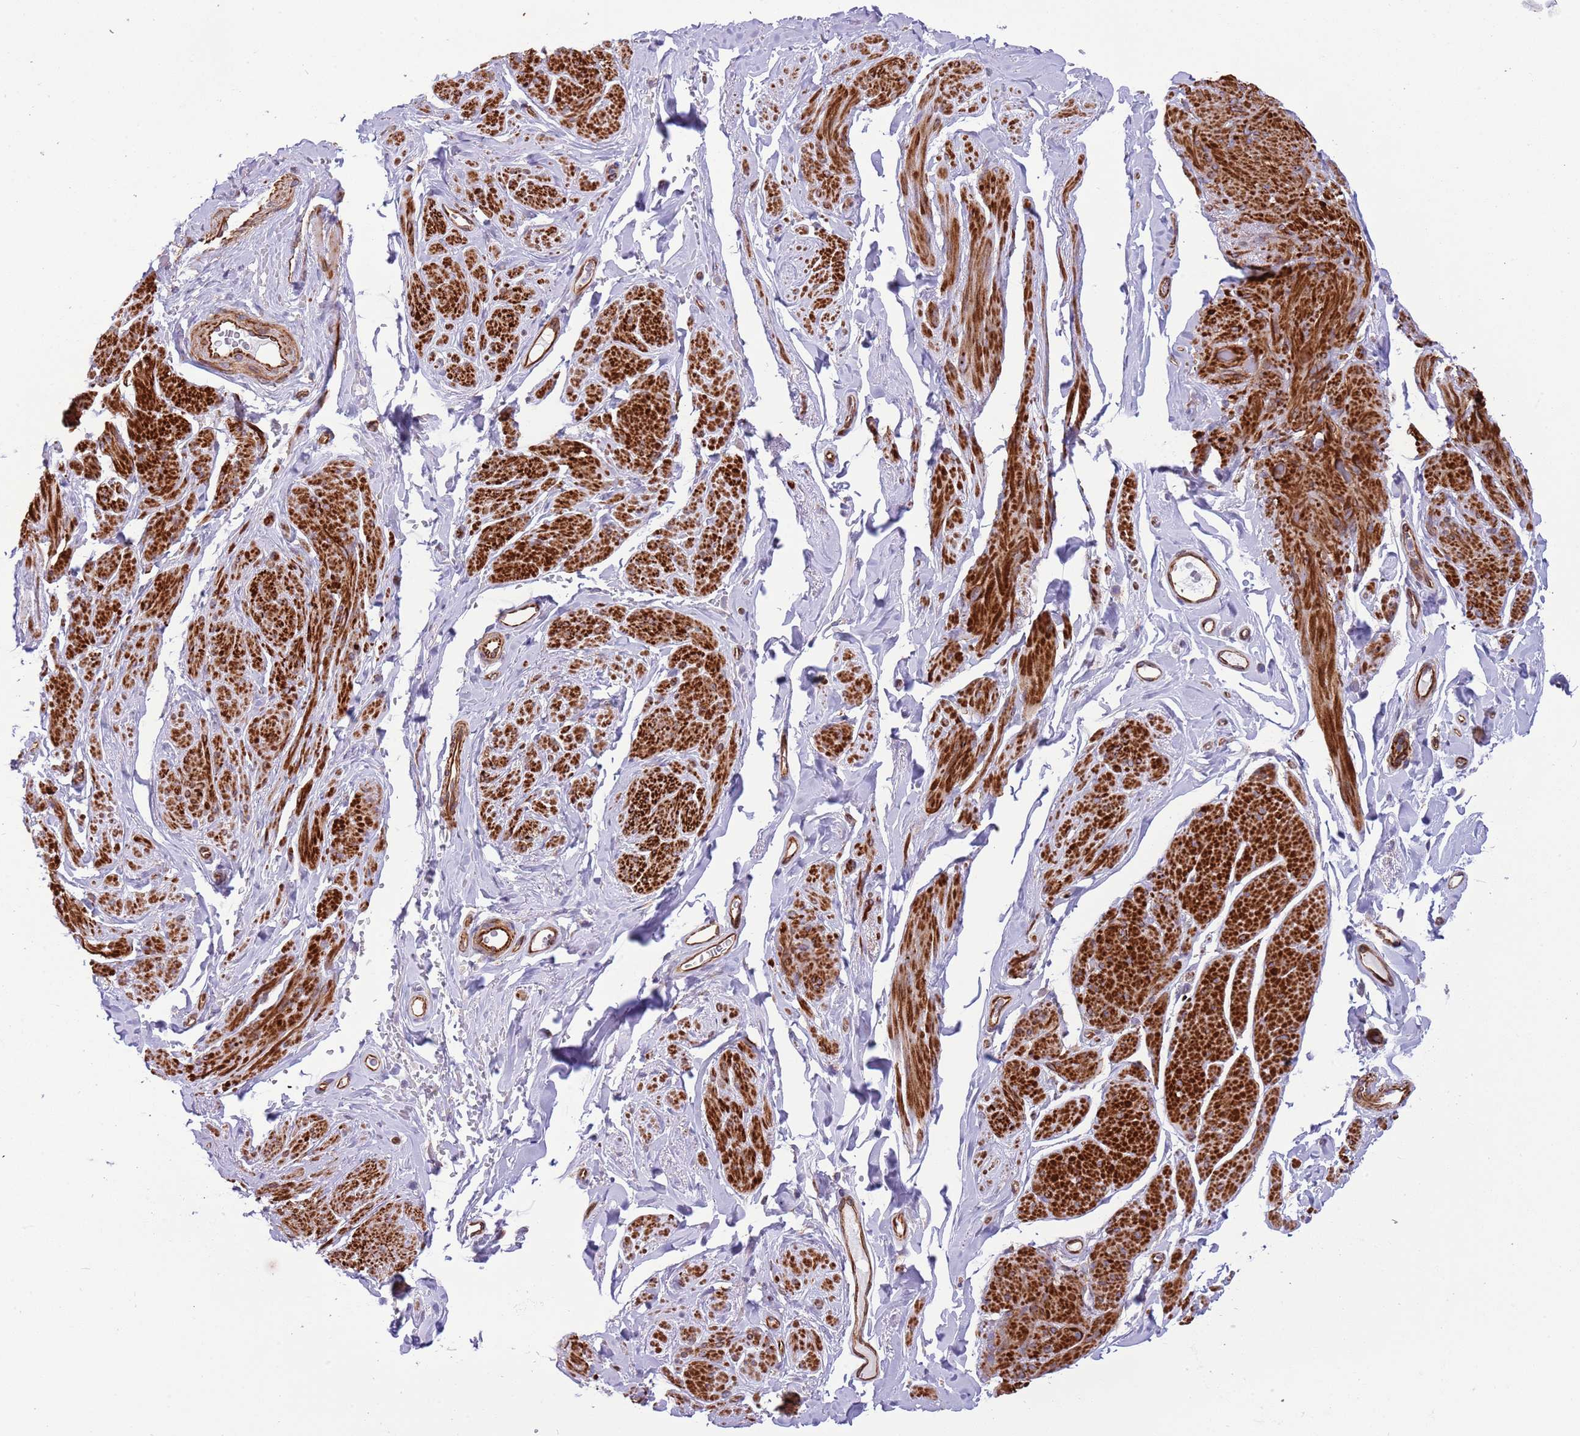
{"staining": {"intensity": "strong", "quantity": "25%-75%", "location": "cytoplasmic/membranous"}, "tissue": "smooth muscle", "cell_type": "Smooth muscle cells", "image_type": "normal", "snomed": [{"axis": "morphology", "description": "Normal tissue, NOS"}, {"axis": "topography", "description": "Smooth muscle"}, {"axis": "topography", "description": "Peripheral nerve tissue"}], "caption": "Immunohistochemistry micrograph of unremarkable smooth muscle: smooth muscle stained using immunohistochemistry exhibits high levels of strong protein expression localized specifically in the cytoplasmic/membranous of smooth muscle cells, appearing as a cytoplasmic/membranous brown color.", "gene": "GAS2L3", "patient": {"sex": "male", "age": 69}}